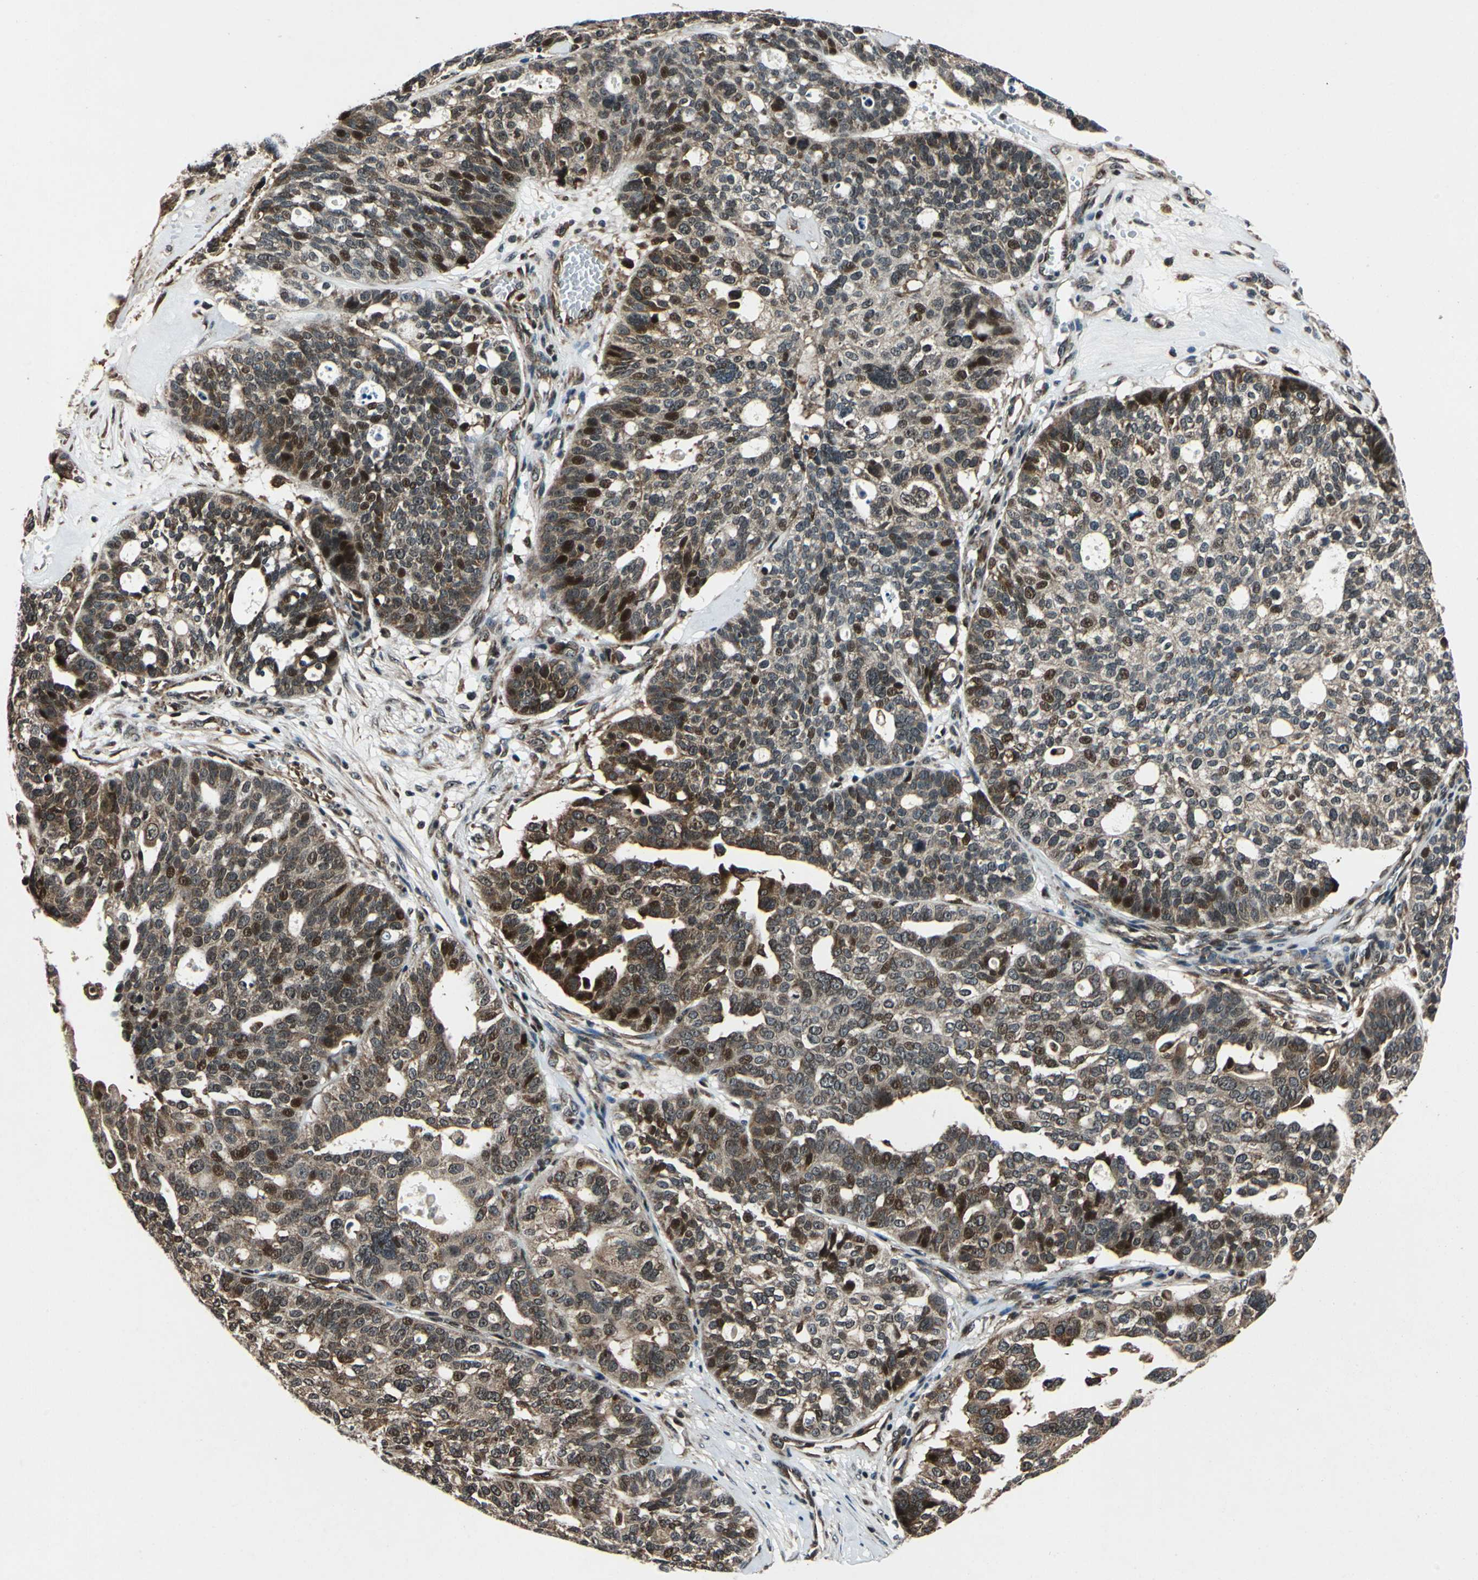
{"staining": {"intensity": "strong", "quantity": "25%-75%", "location": "cytoplasmic/membranous,nuclear"}, "tissue": "ovarian cancer", "cell_type": "Tumor cells", "image_type": "cancer", "snomed": [{"axis": "morphology", "description": "Cystadenocarcinoma, serous, NOS"}, {"axis": "topography", "description": "Ovary"}], "caption": "A brown stain labels strong cytoplasmic/membranous and nuclear positivity of a protein in human ovarian cancer (serous cystadenocarcinoma) tumor cells.", "gene": "AATF", "patient": {"sex": "female", "age": 59}}